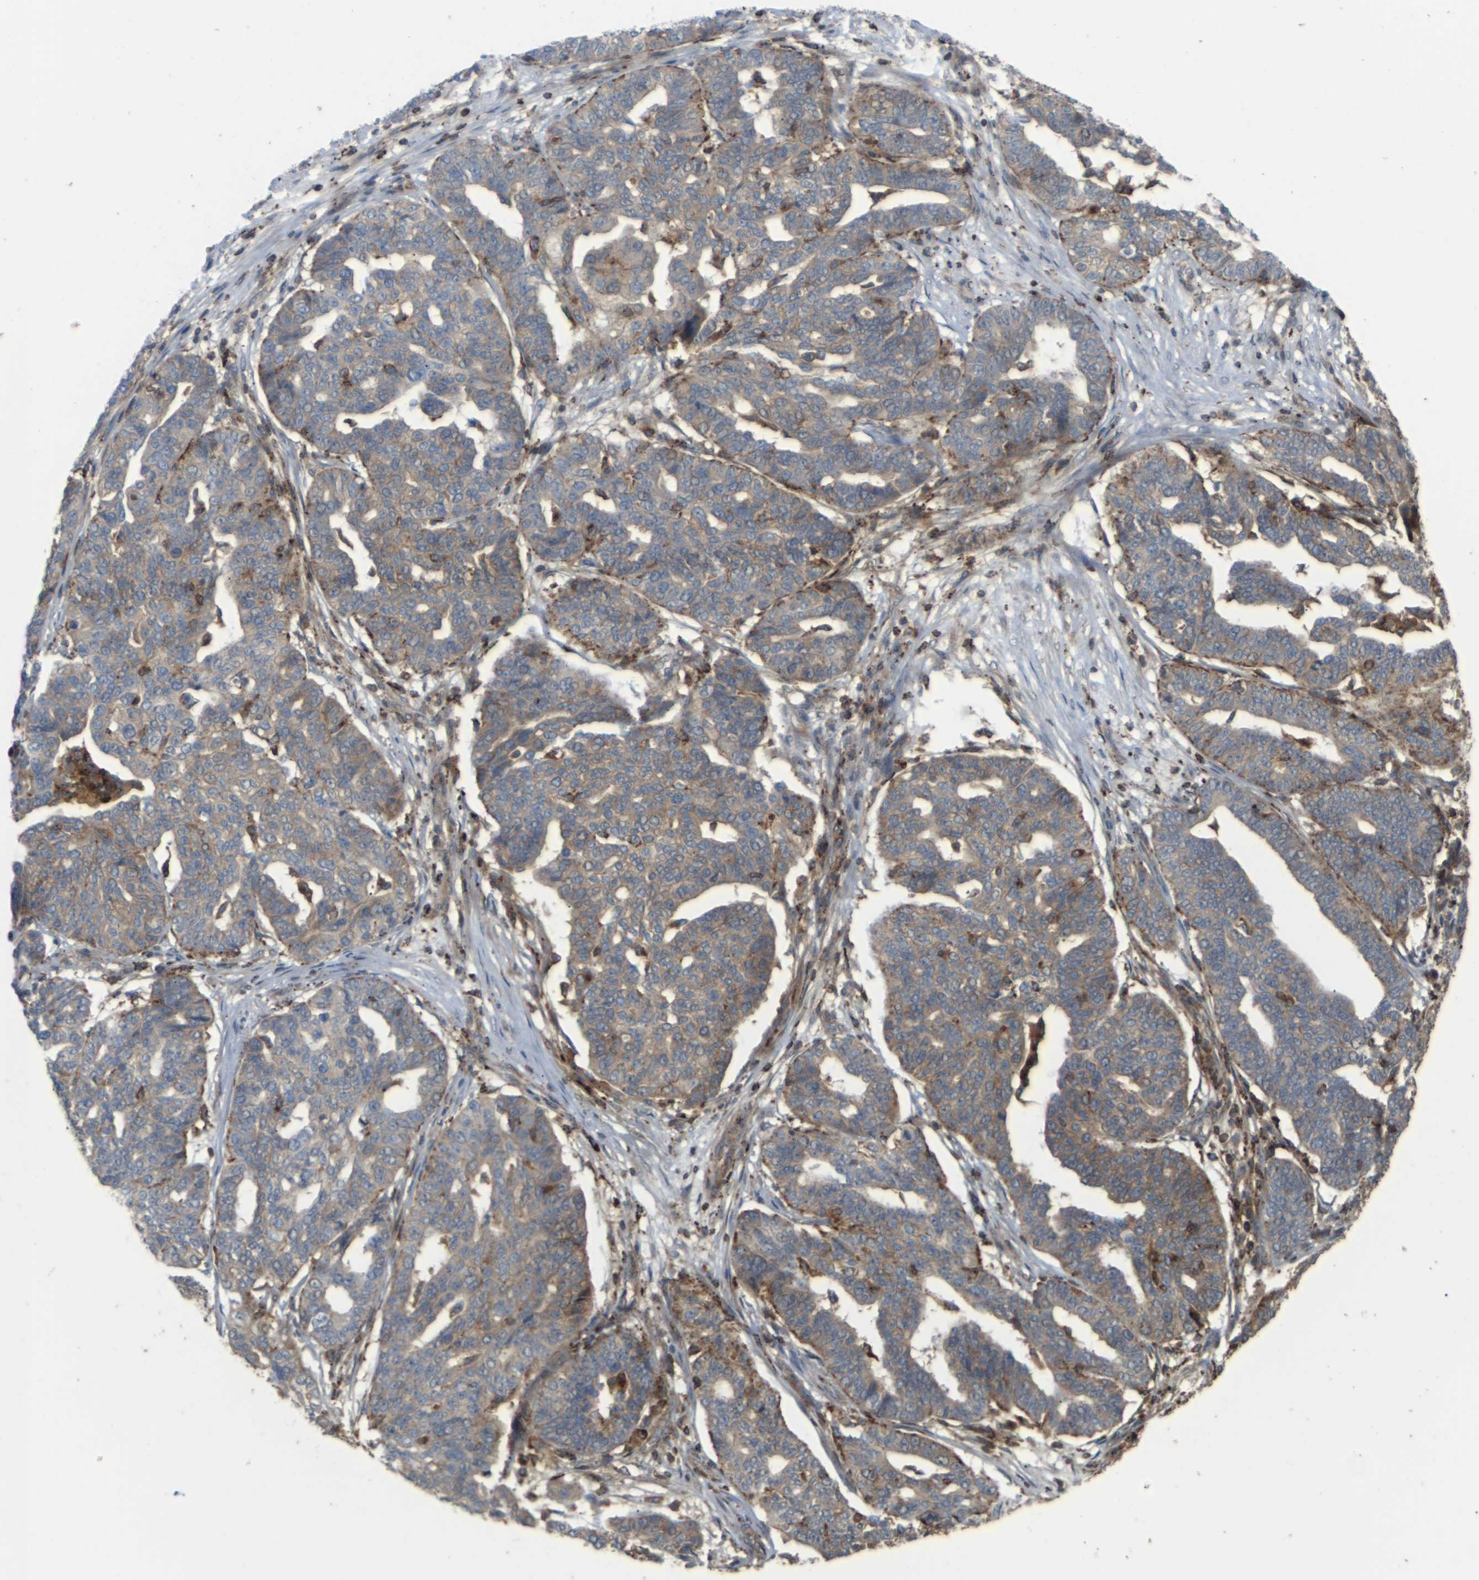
{"staining": {"intensity": "weak", "quantity": ">75%", "location": "cytoplasmic/membranous"}, "tissue": "ovarian cancer", "cell_type": "Tumor cells", "image_type": "cancer", "snomed": [{"axis": "morphology", "description": "Cystadenocarcinoma, serous, NOS"}, {"axis": "topography", "description": "Ovary"}], "caption": "A brown stain highlights weak cytoplasmic/membranous positivity of a protein in human ovarian cancer tumor cells.", "gene": "KSR1", "patient": {"sex": "female", "age": 59}}